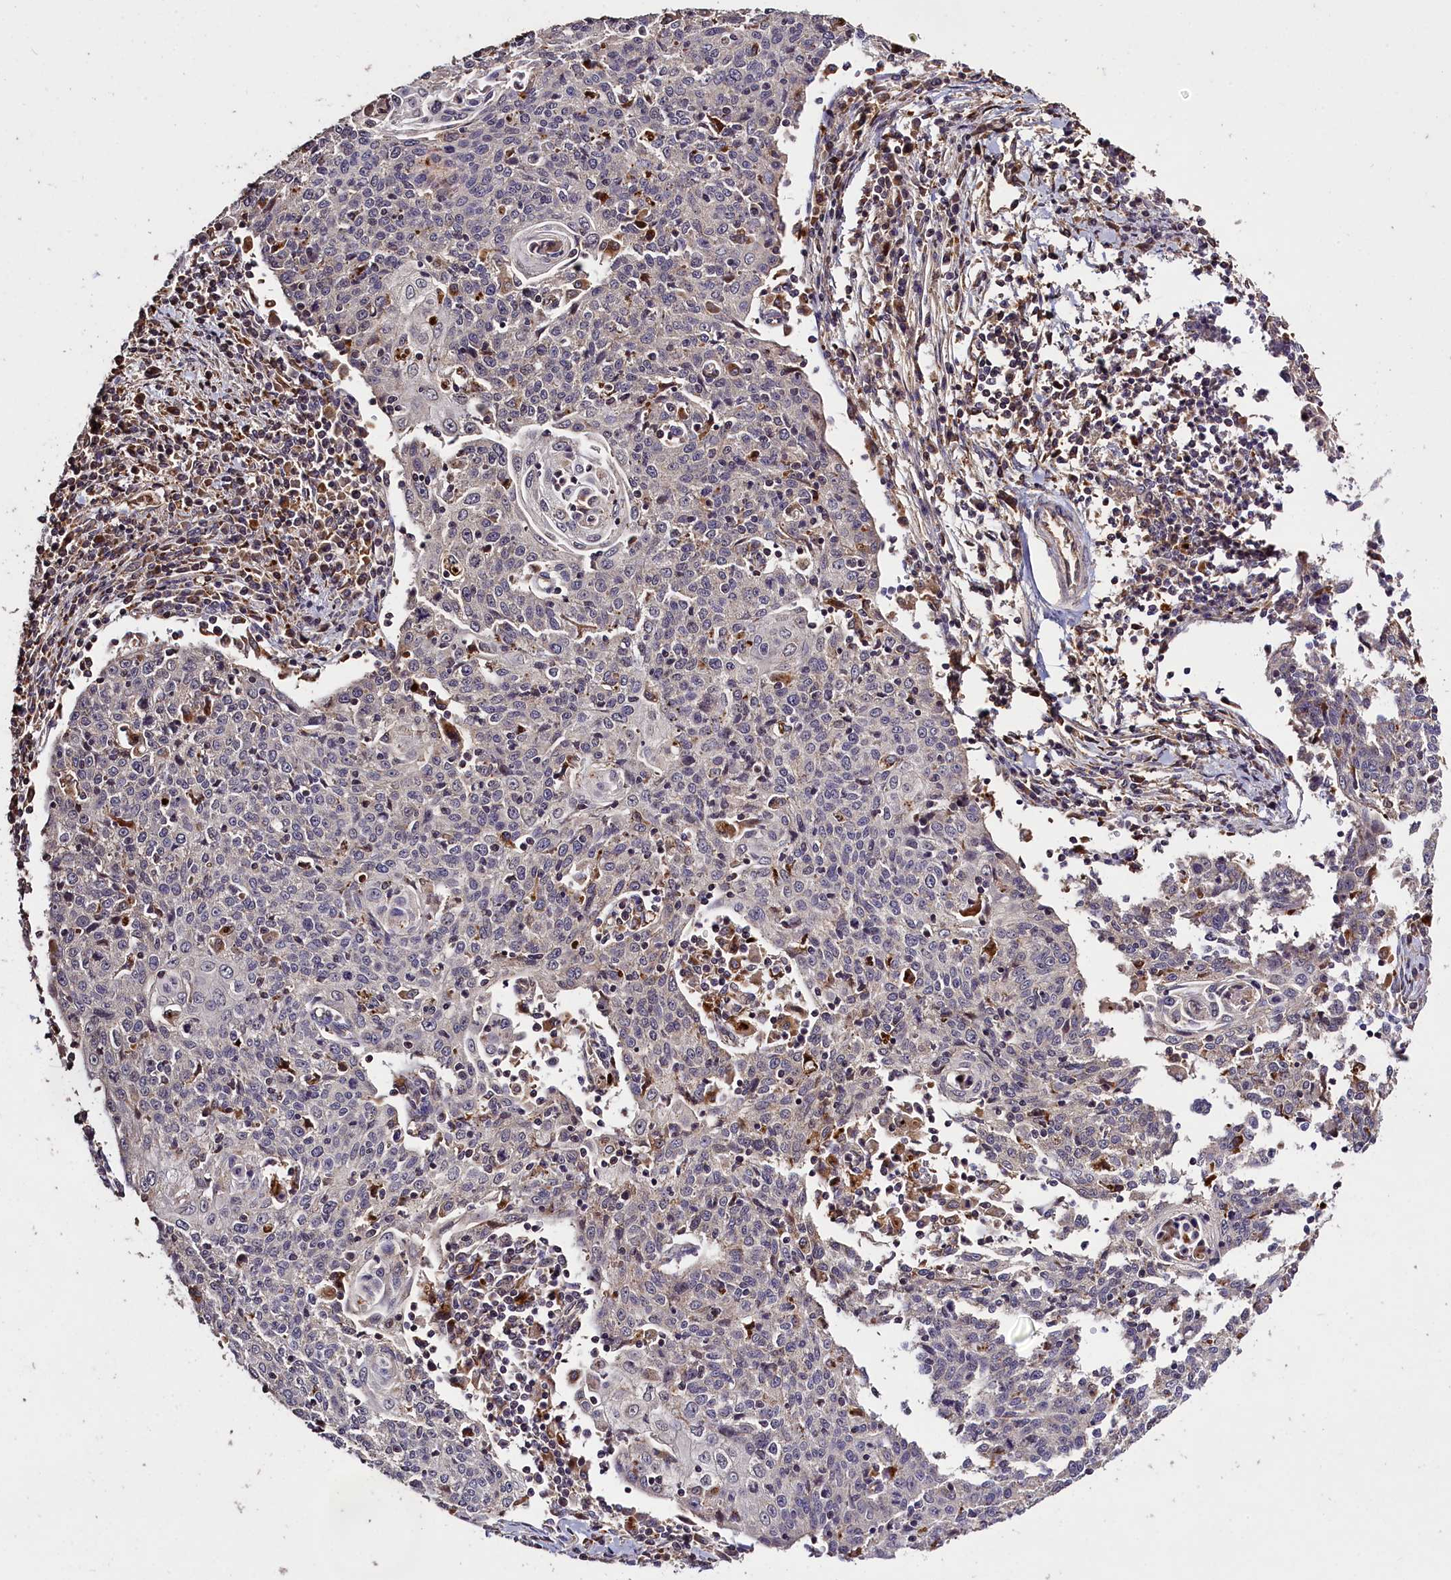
{"staining": {"intensity": "negative", "quantity": "none", "location": "none"}, "tissue": "cervical cancer", "cell_type": "Tumor cells", "image_type": "cancer", "snomed": [{"axis": "morphology", "description": "Squamous cell carcinoma, NOS"}, {"axis": "topography", "description": "Cervix"}], "caption": "The photomicrograph displays no significant staining in tumor cells of cervical squamous cell carcinoma. Nuclei are stained in blue.", "gene": "CLRN2", "patient": {"sex": "female", "age": 48}}